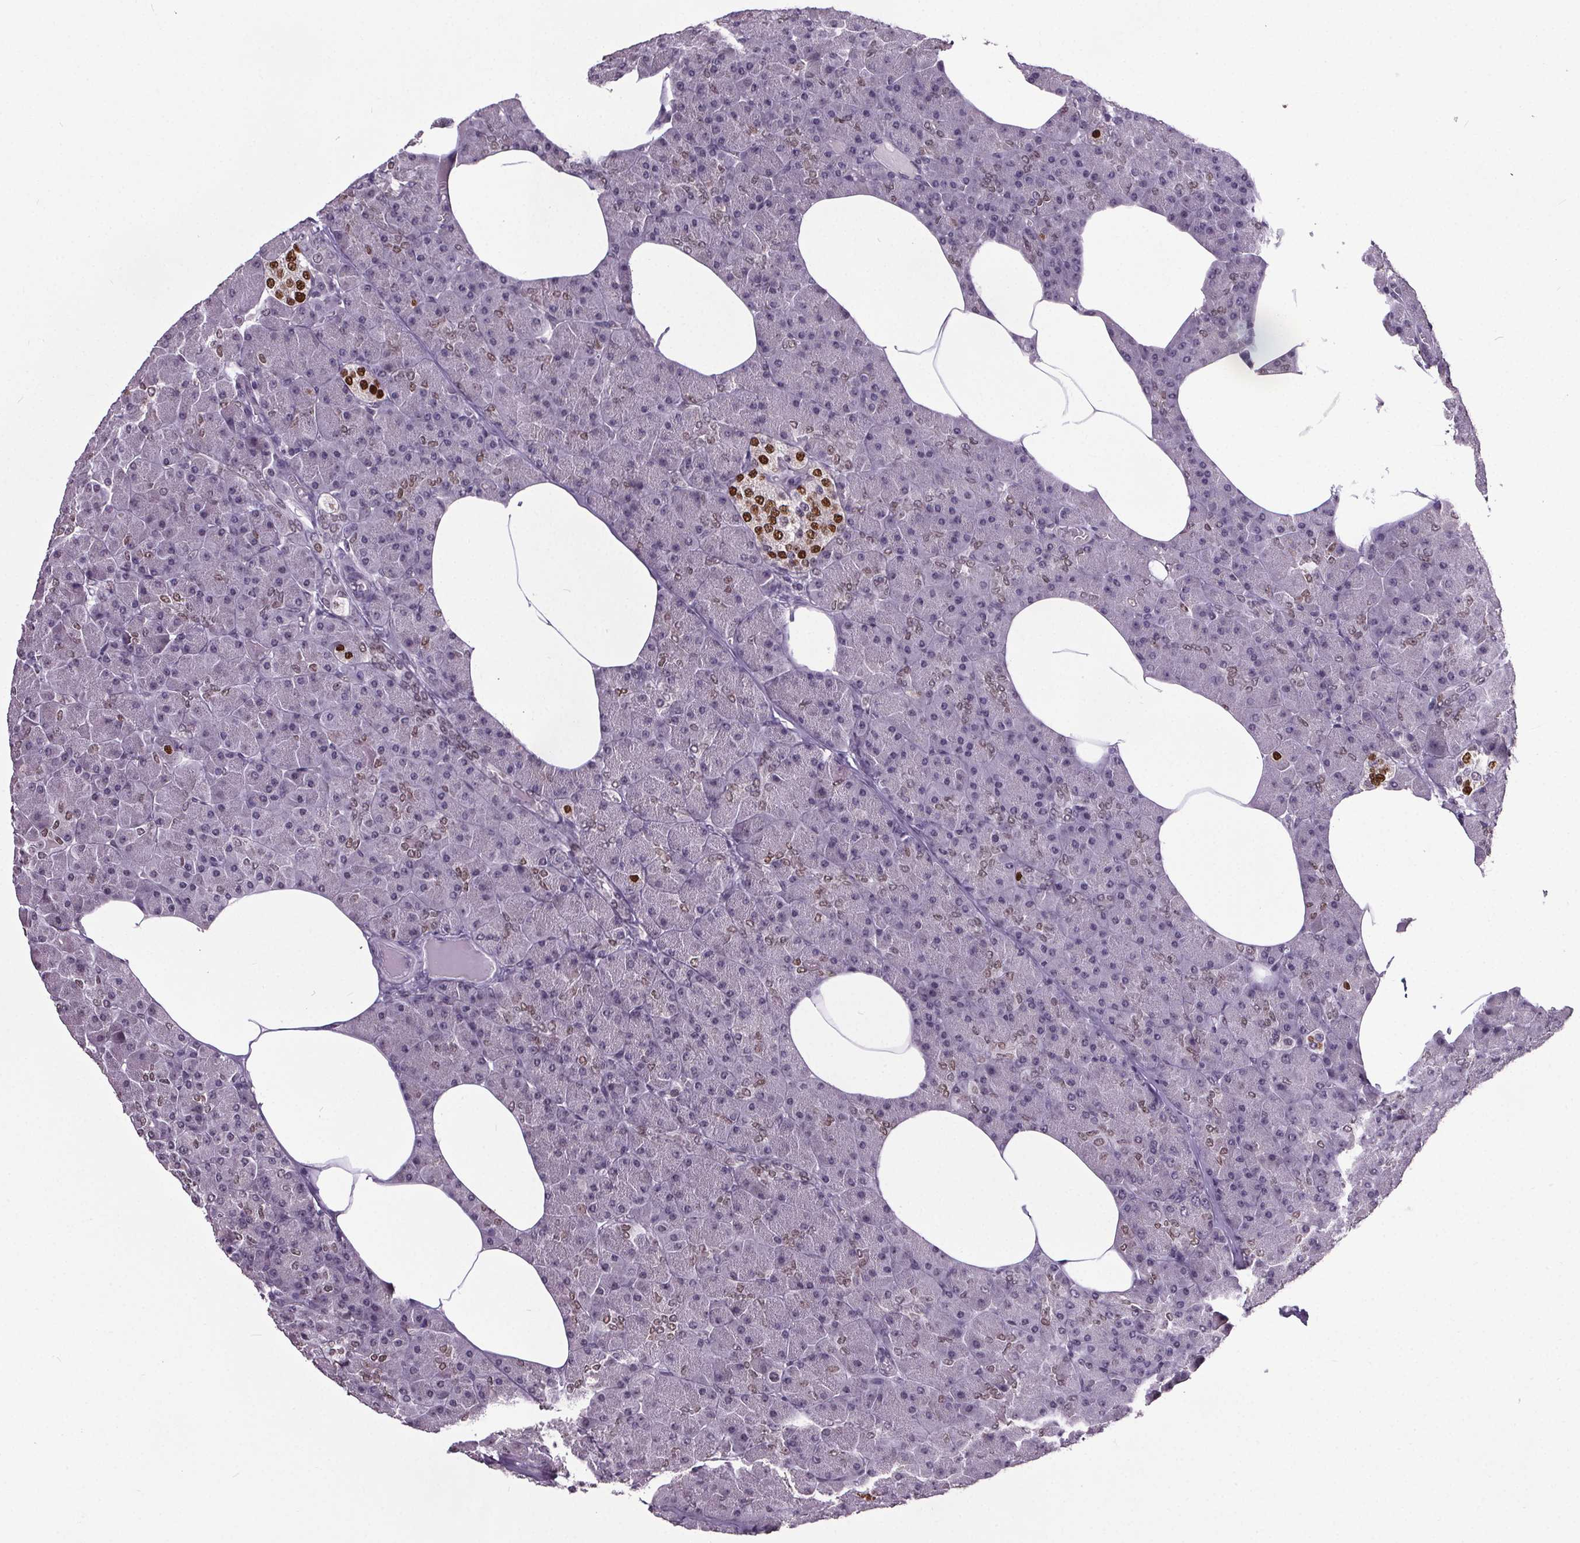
{"staining": {"intensity": "moderate", "quantity": "<25%", "location": "nuclear"}, "tissue": "pancreas", "cell_type": "Exocrine glandular cells", "image_type": "normal", "snomed": [{"axis": "morphology", "description": "Normal tissue, NOS"}, {"axis": "topography", "description": "Pancreas"}], "caption": "Benign pancreas was stained to show a protein in brown. There is low levels of moderate nuclear staining in about <25% of exocrine glandular cells. The staining is performed using DAB (3,3'-diaminobenzidine) brown chromogen to label protein expression. The nuclei are counter-stained blue using hematoxylin.", "gene": "NKX6", "patient": {"sex": "female", "age": 45}}